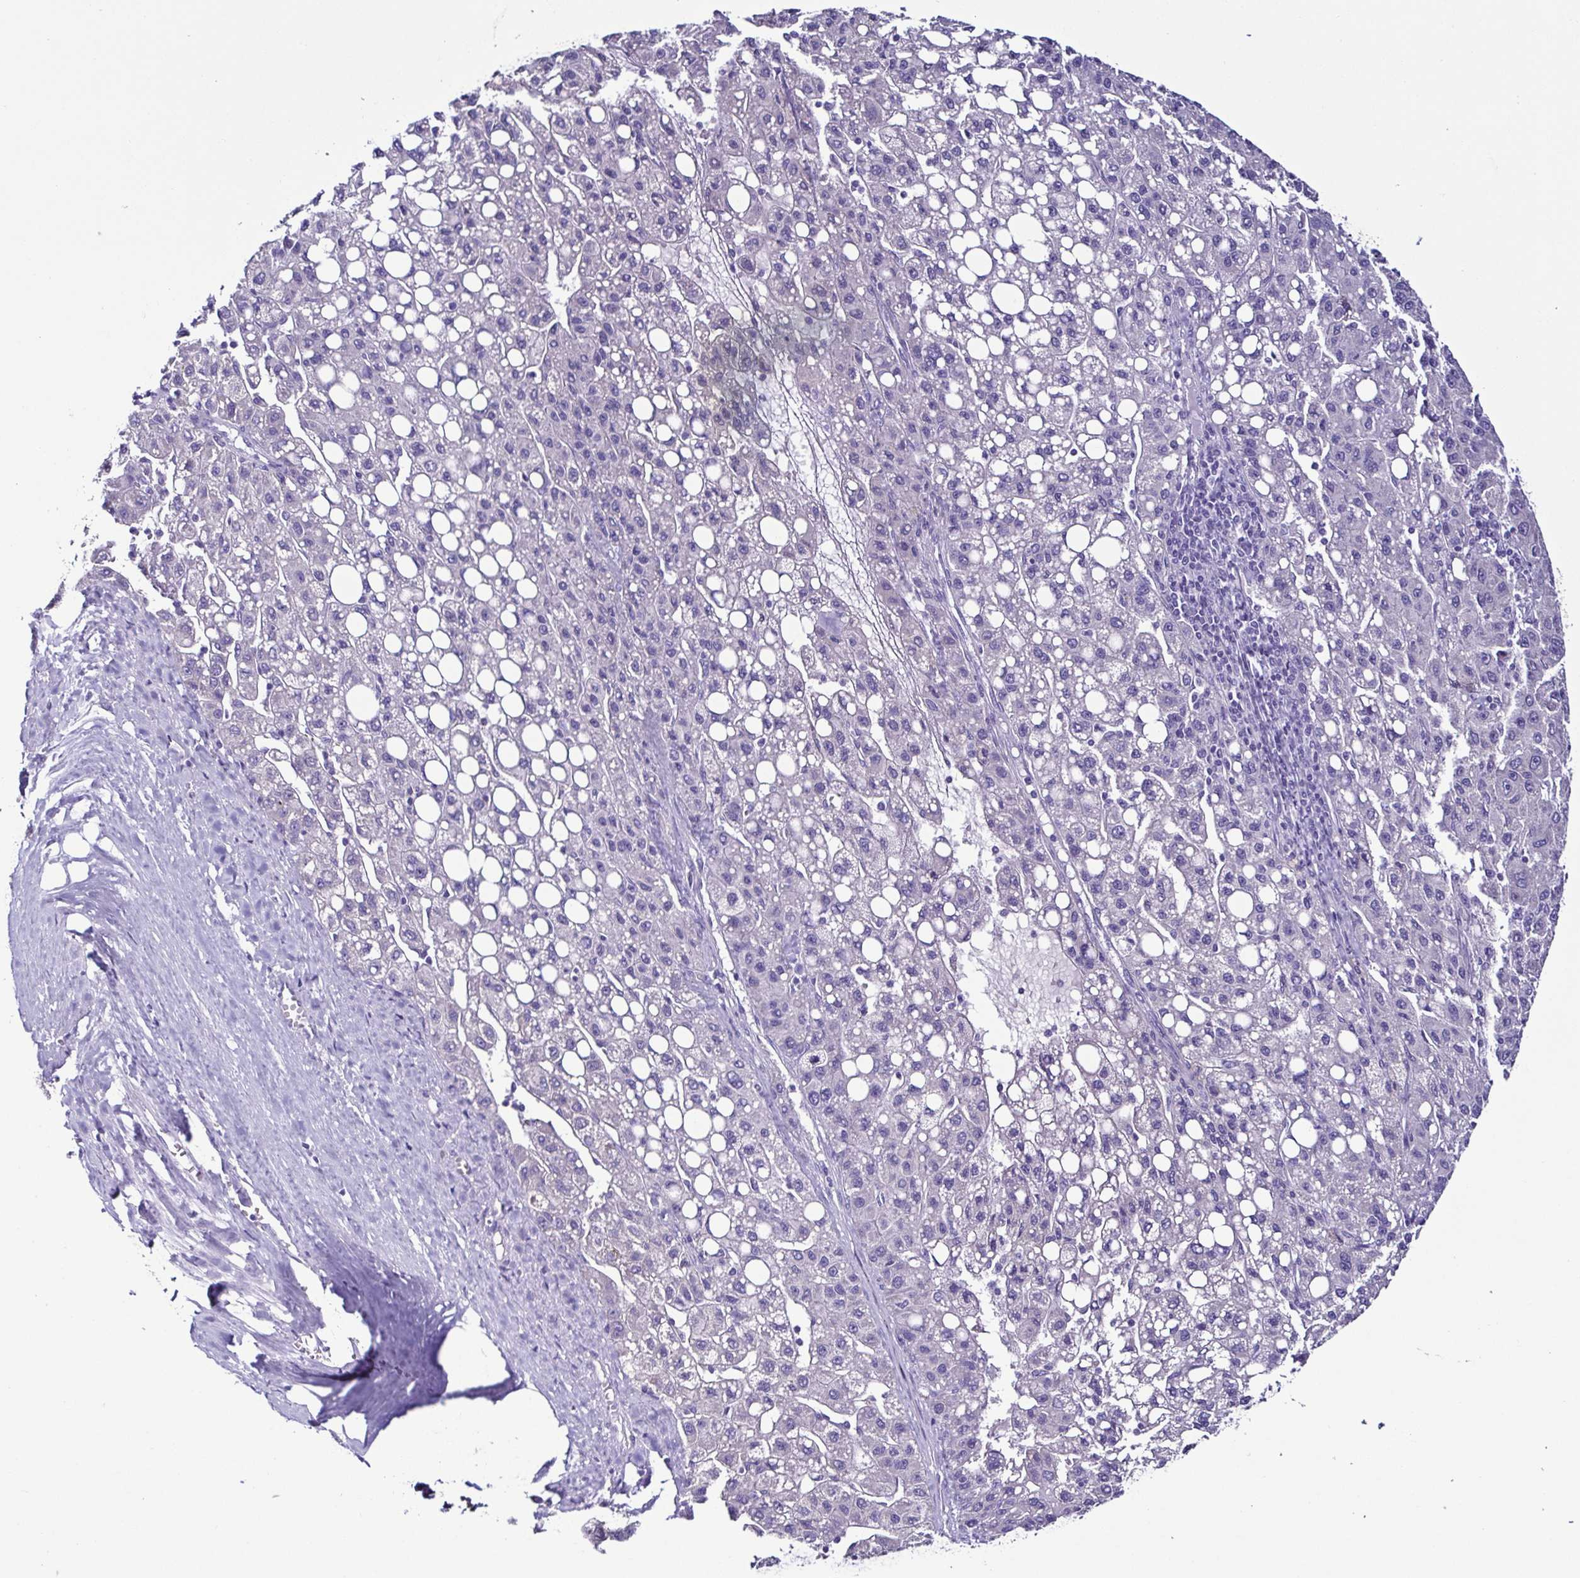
{"staining": {"intensity": "negative", "quantity": "none", "location": "none"}, "tissue": "liver cancer", "cell_type": "Tumor cells", "image_type": "cancer", "snomed": [{"axis": "morphology", "description": "Carcinoma, Hepatocellular, NOS"}, {"axis": "topography", "description": "Liver"}], "caption": "A histopathology image of hepatocellular carcinoma (liver) stained for a protein shows no brown staining in tumor cells.", "gene": "SRL", "patient": {"sex": "female", "age": 82}}